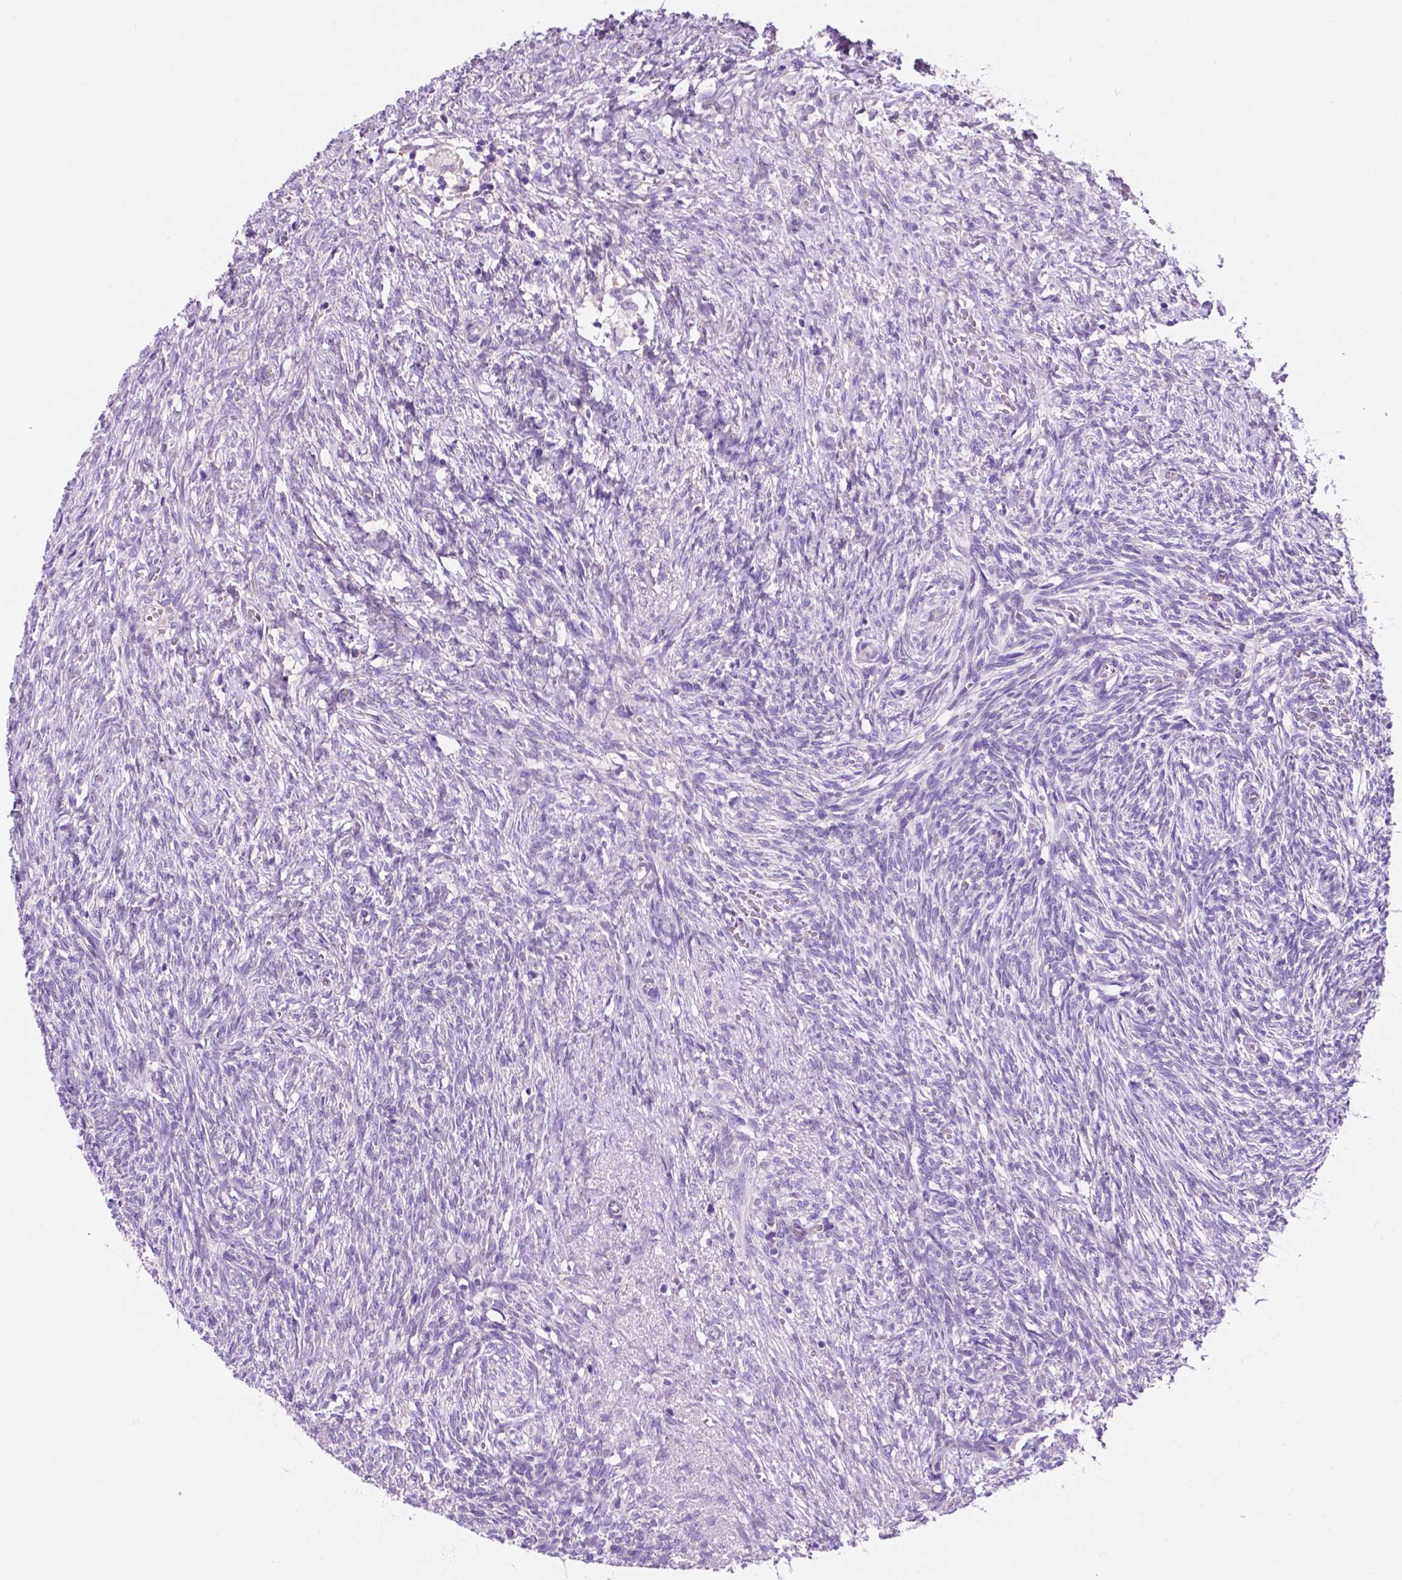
{"staining": {"intensity": "negative", "quantity": "none", "location": "none"}, "tissue": "ovary", "cell_type": "Ovarian stroma cells", "image_type": "normal", "snomed": [{"axis": "morphology", "description": "Normal tissue, NOS"}, {"axis": "topography", "description": "Ovary"}], "caption": "Protein analysis of unremarkable ovary shows no significant positivity in ovarian stroma cells. The staining was performed using DAB to visualize the protein expression in brown, while the nuclei were stained in blue with hematoxylin (Magnification: 20x).", "gene": "CEACAM7", "patient": {"sex": "female", "age": 46}}